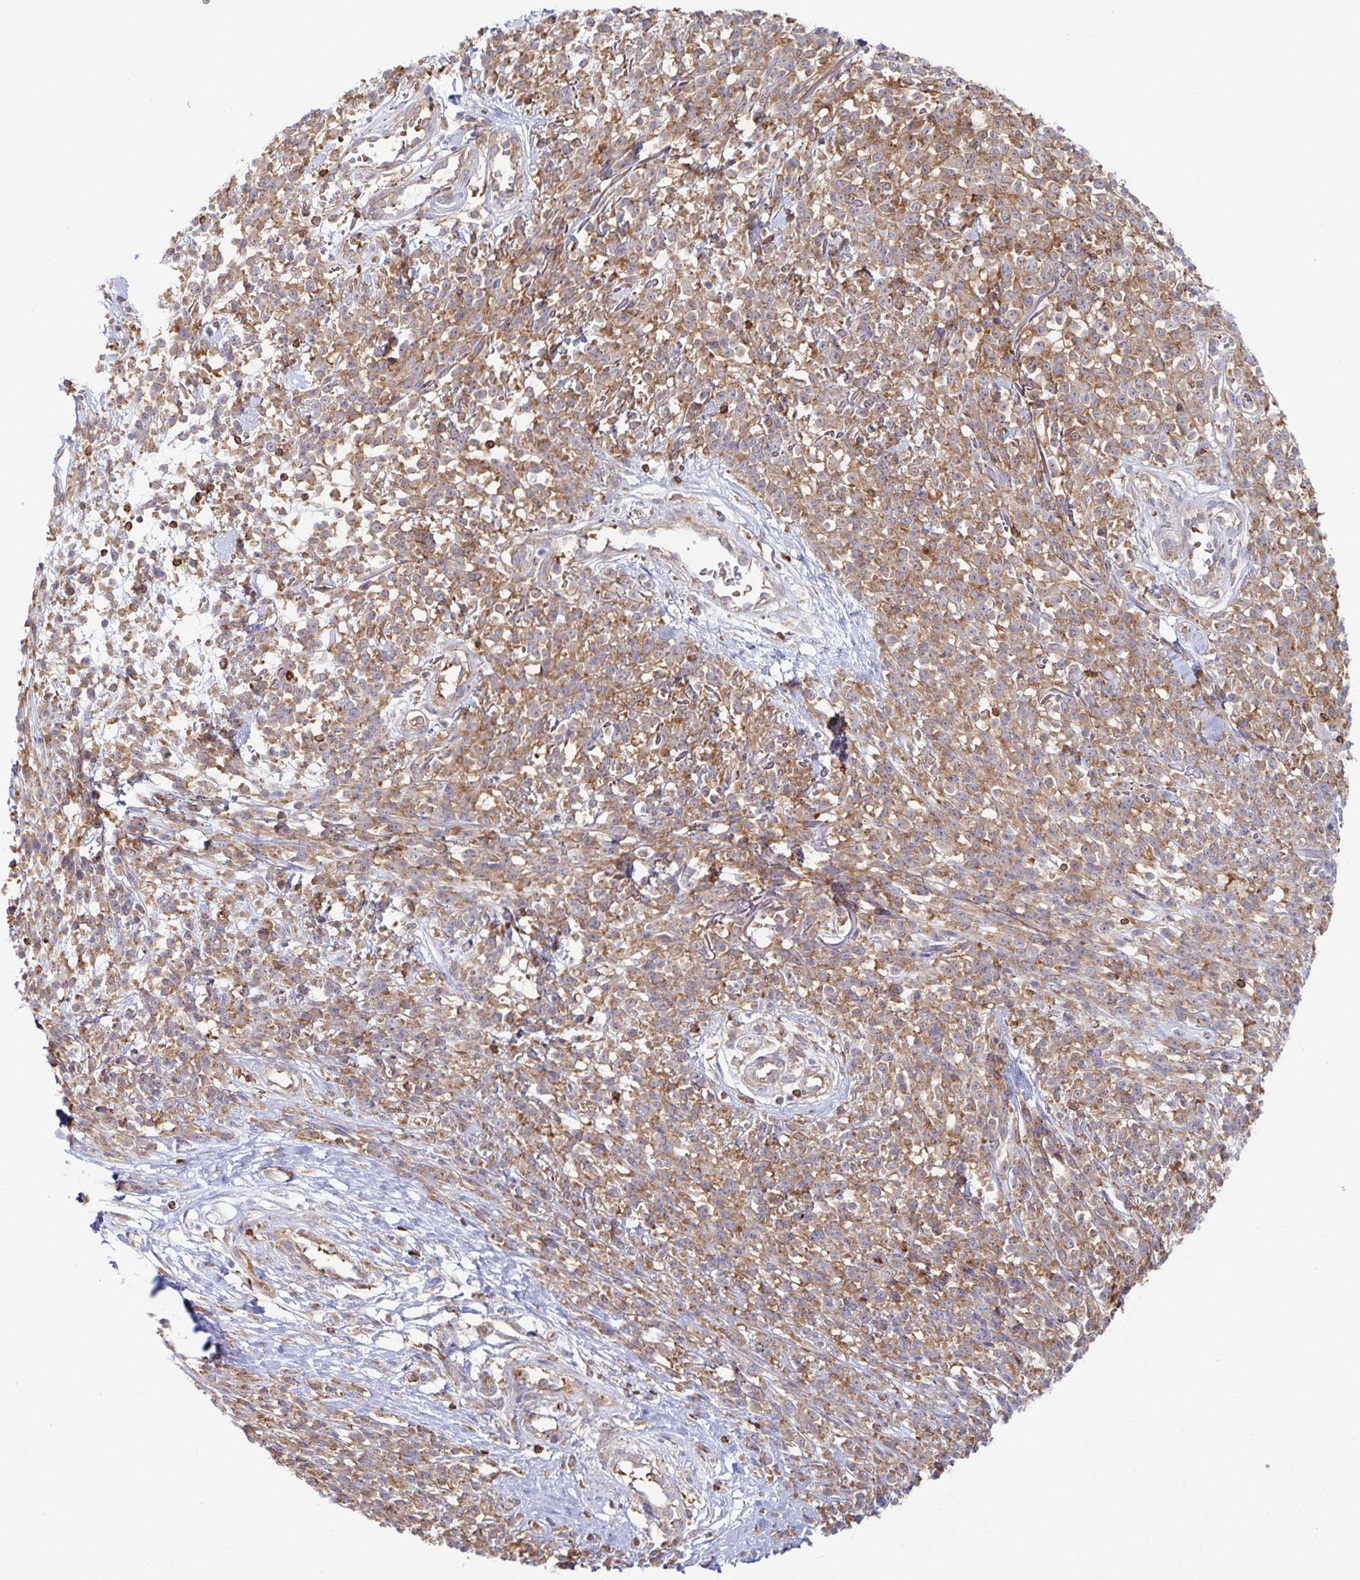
{"staining": {"intensity": "moderate", "quantity": ">75%", "location": "cytoplasmic/membranous"}, "tissue": "melanoma", "cell_type": "Tumor cells", "image_type": "cancer", "snomed": [{"axis": "morphology", "description": "Malignant melanoma, NOS"}, {"axis": "topography", "description": "Skin"}, {"axis": "topography", "description": "Skin of trunk"}], "caption": "Immunohistochemical staining of human melanoma displays moderate cytoplasmic/membranous protein staining in about >75% of tumor cells. The protein of interest is stained brown, and the nuclei are stained in blue (DAB IHC with brightfield microscopy, high magnification).", "gene": "WNK1", "patient": {"sex": "male", "age": 74}}